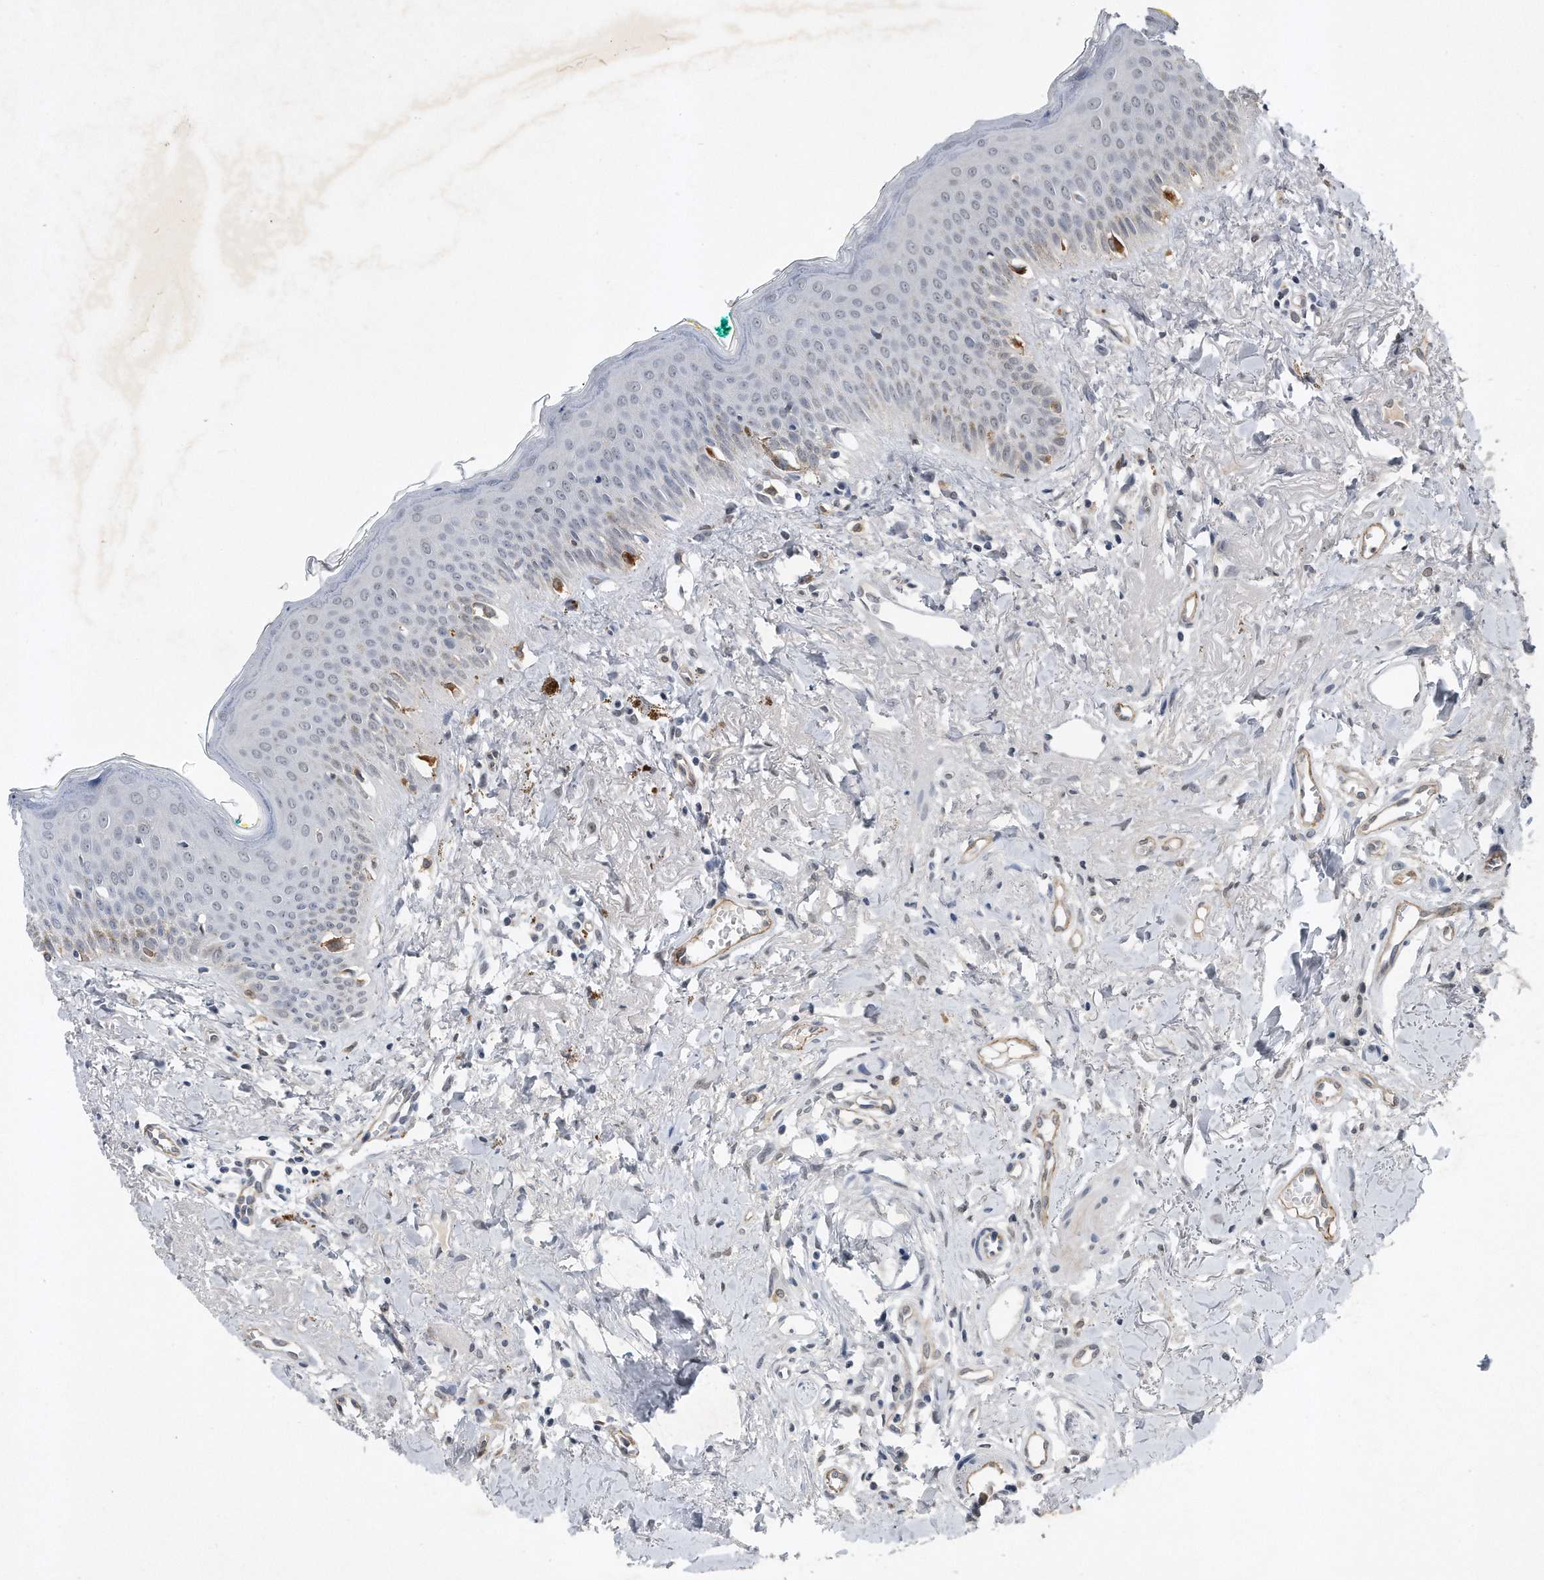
{"staining": {"intensity": "weak", "quantity": "<25%", "location": "cytoplasmic/membranous"}, "tissue": "oral mucosa", "cell_type": "Squamous epithelial cells", "image_type": "normal", "snomed": [{"axis": "morphology", "description": "Normal tissue, NOS"}, {"axis": "topography", "description": "Oral tissue"}], "caption": "Immunohistochemistry (IHC) of normal human oral mucosa exhibits no expression in squamous epithelial cells.", "gene": "TP53INP1", "patient": {"sex": "female", "age": 70}}